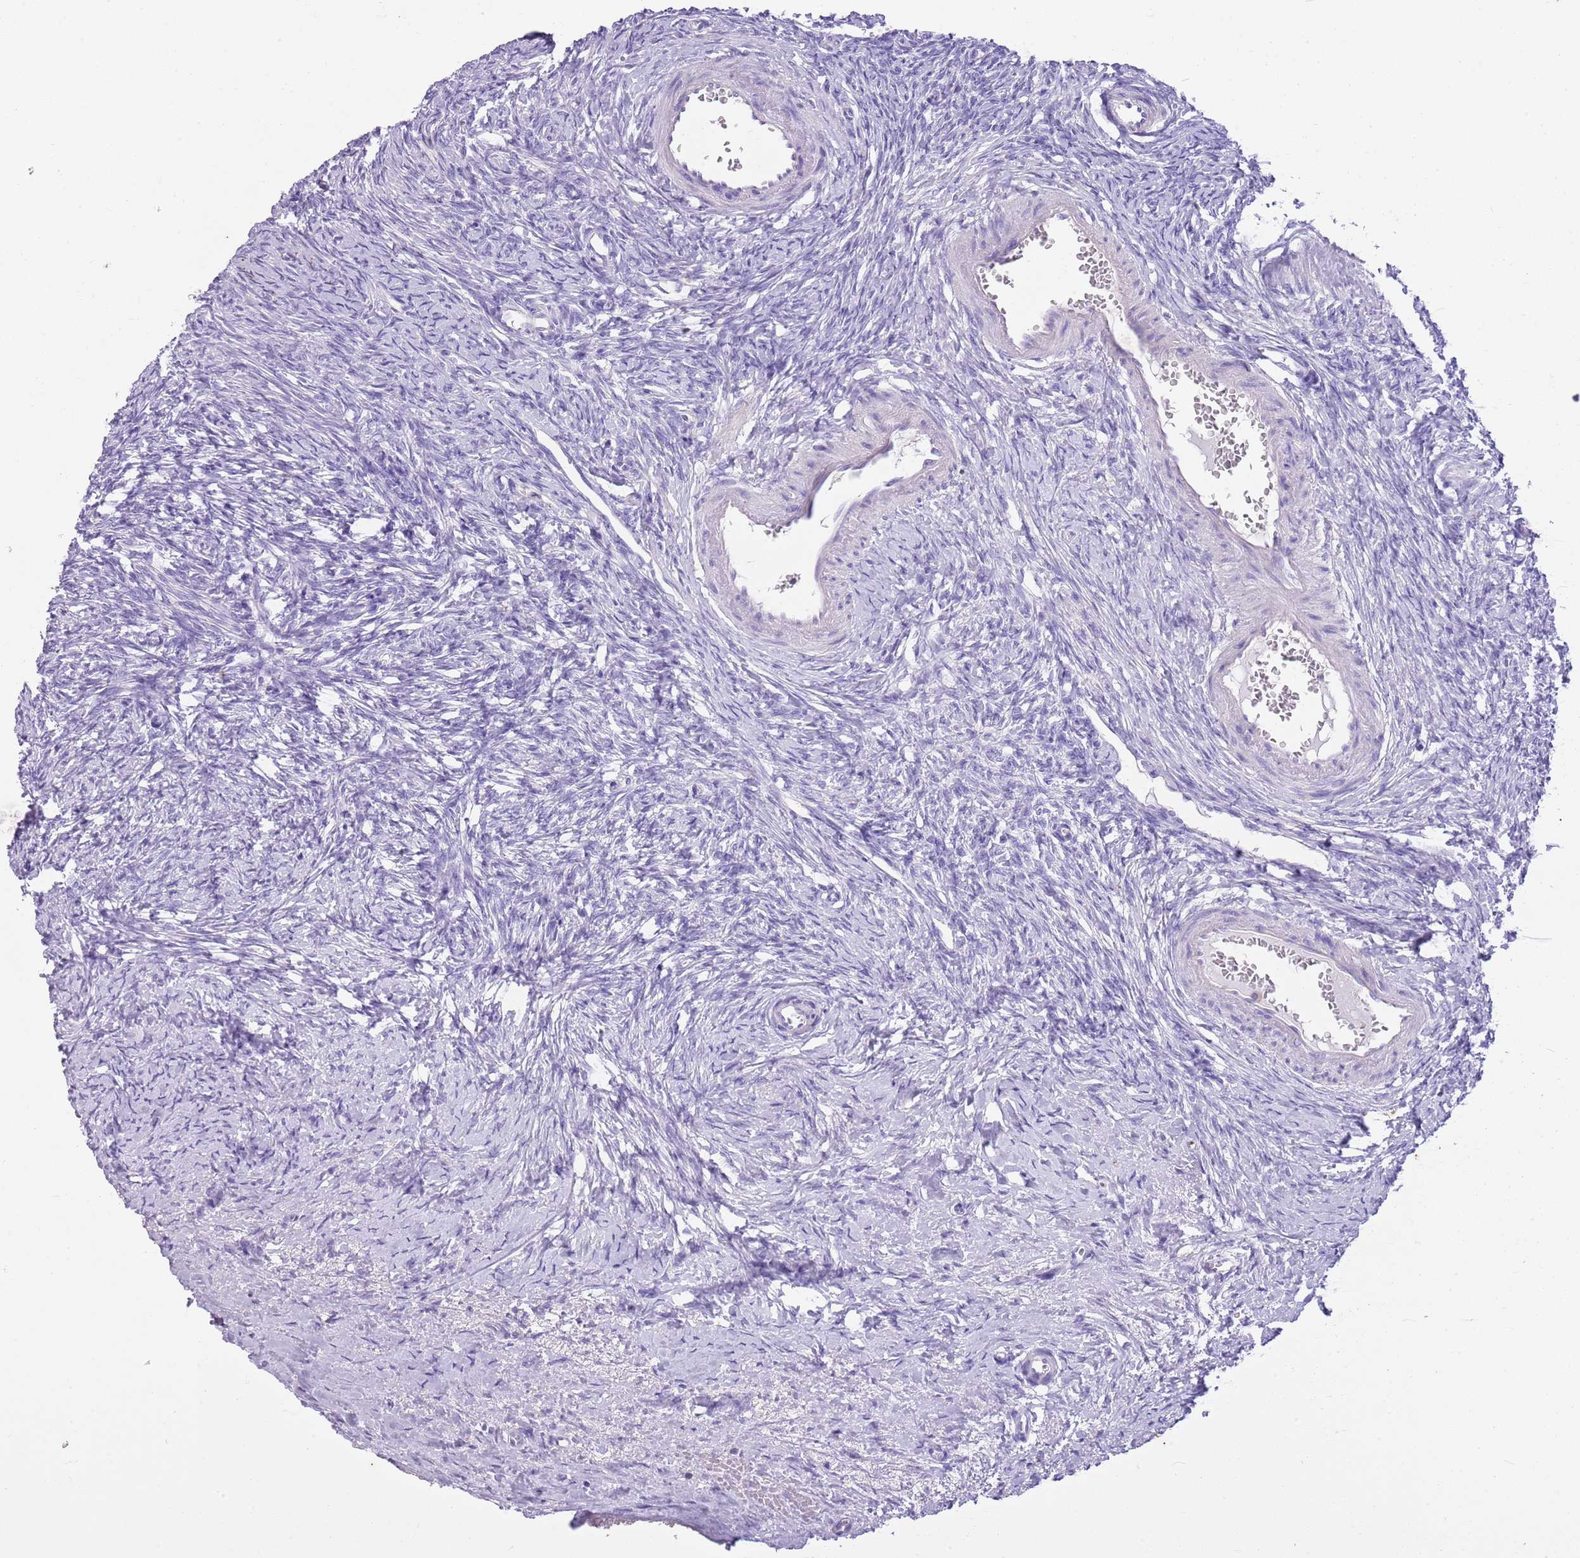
{"staining": {"intensity": "negative", "quantity": "none", "location": "none"}, "tissue": "ovary", "cell_type": "Ovarian stroma cells", "image_type": "normal", "snomed": [{"axis": "morphology", "description": "Normal tissue, NOS"}, {"axis": "morphology", "description": "Developmental malformation"}, {"axis": "topography", "description": "Ovary"}], "caption": "Ovarian stroma cells show no significant staining in normal ovary.", "gene": "CNPPD1", "patient": {"sex": "female", "age": 39}}